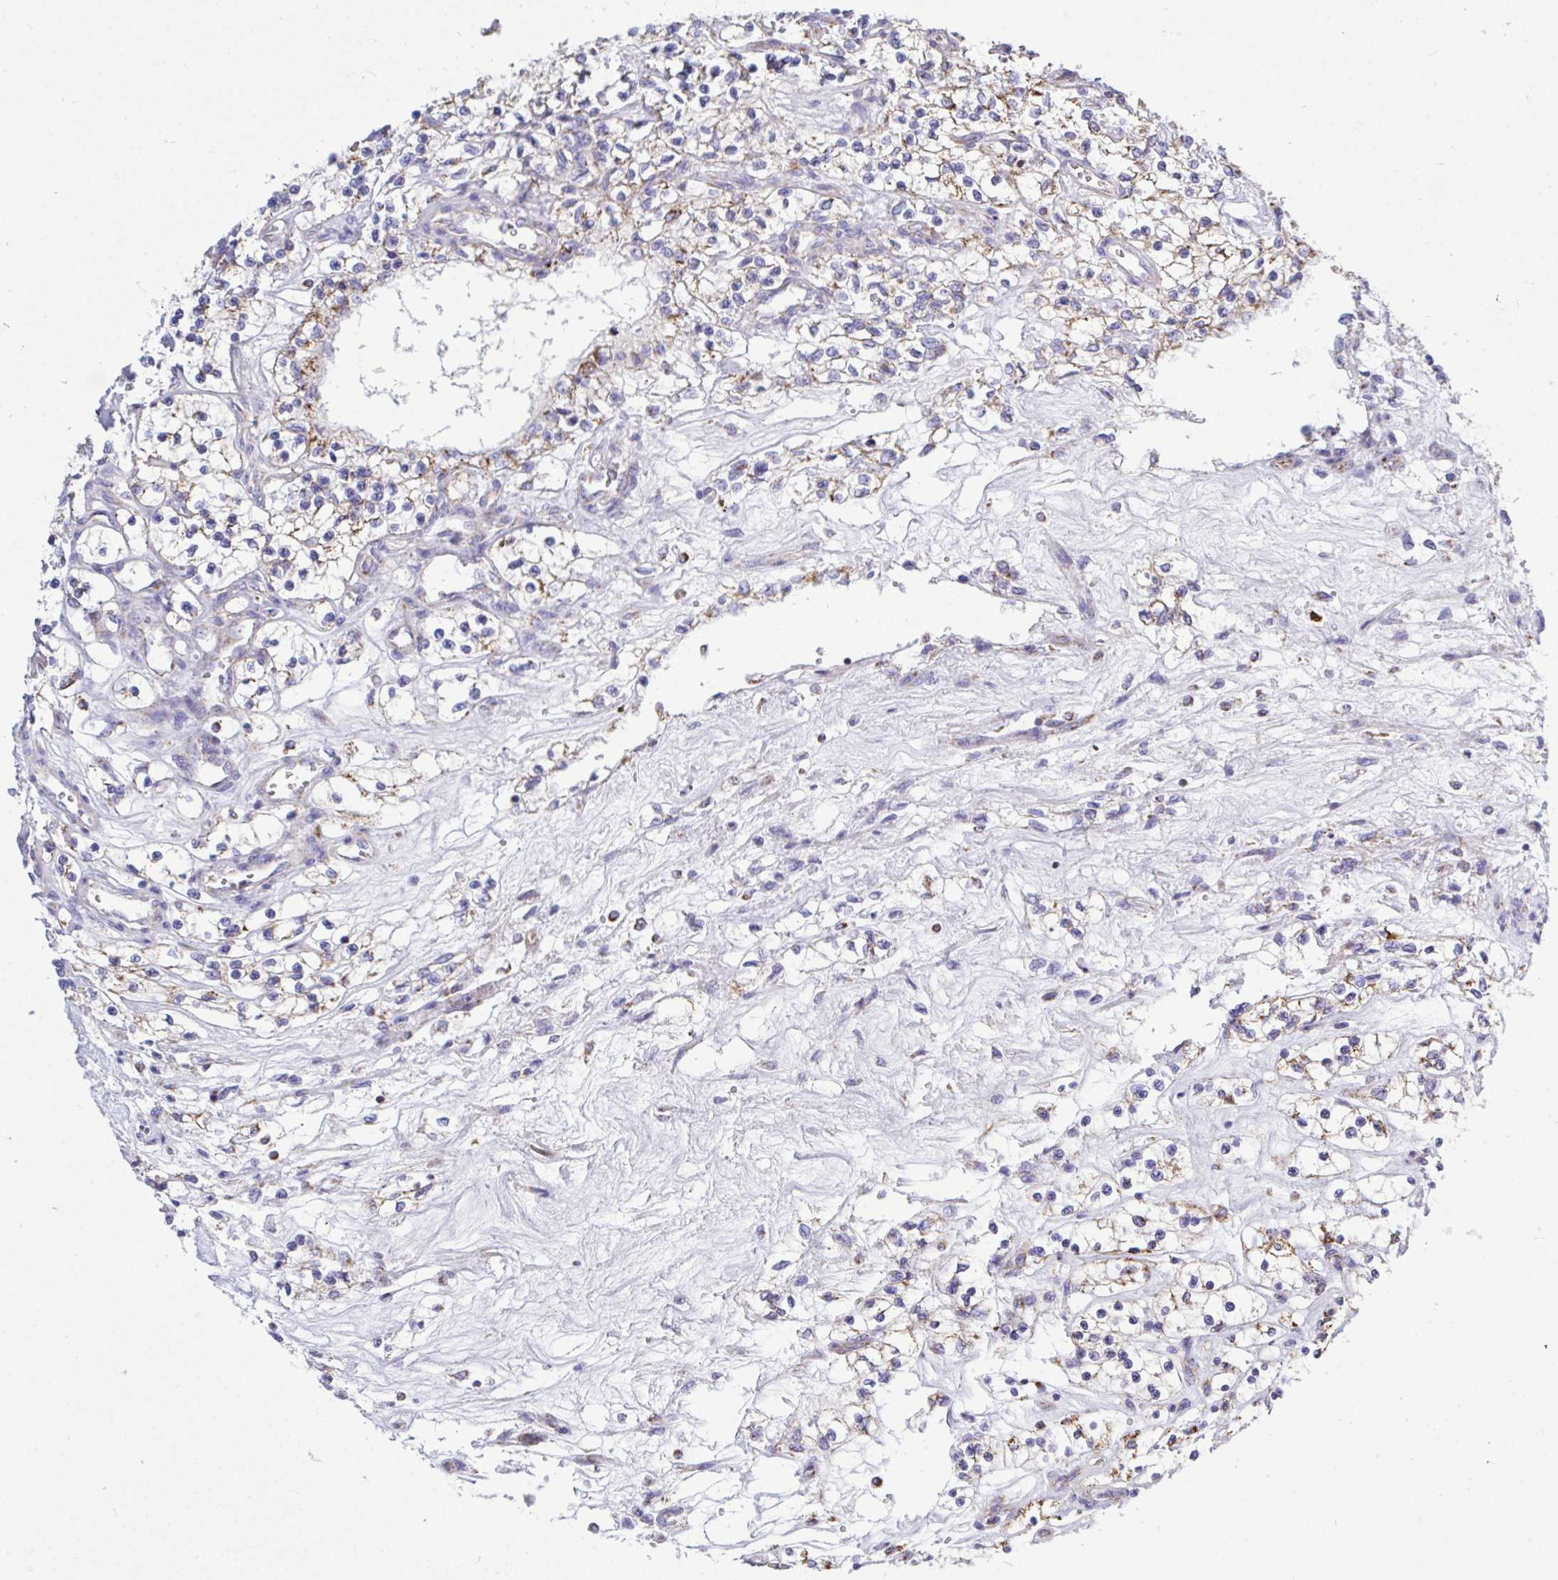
{"staining": {"intensity": "moderate", "quantity": "<25%", "location": "cytoplasmic/membranous"}, "tissue": "renal cancer", "cell_type": "Tumor cells", "image_type": "cancer", "snomed": [{"axis": "morphology", "description": "Adenocarcinoma, NOS"}, {"axis": "topography", "description": "Kidney"}], "caption": "A photomicrograph of renal cancer stained for a protein reveals moderate cytoplasmic/membranous brown staining in tumor cells. (Stains: DAB (3,3'-diaminobenzidine) in brown, nuclei in blue, Microscopy: brightfield microscopy at high magnification).", "gene": "HSPE1", "patient": {"sex": "female", "age": 69}}